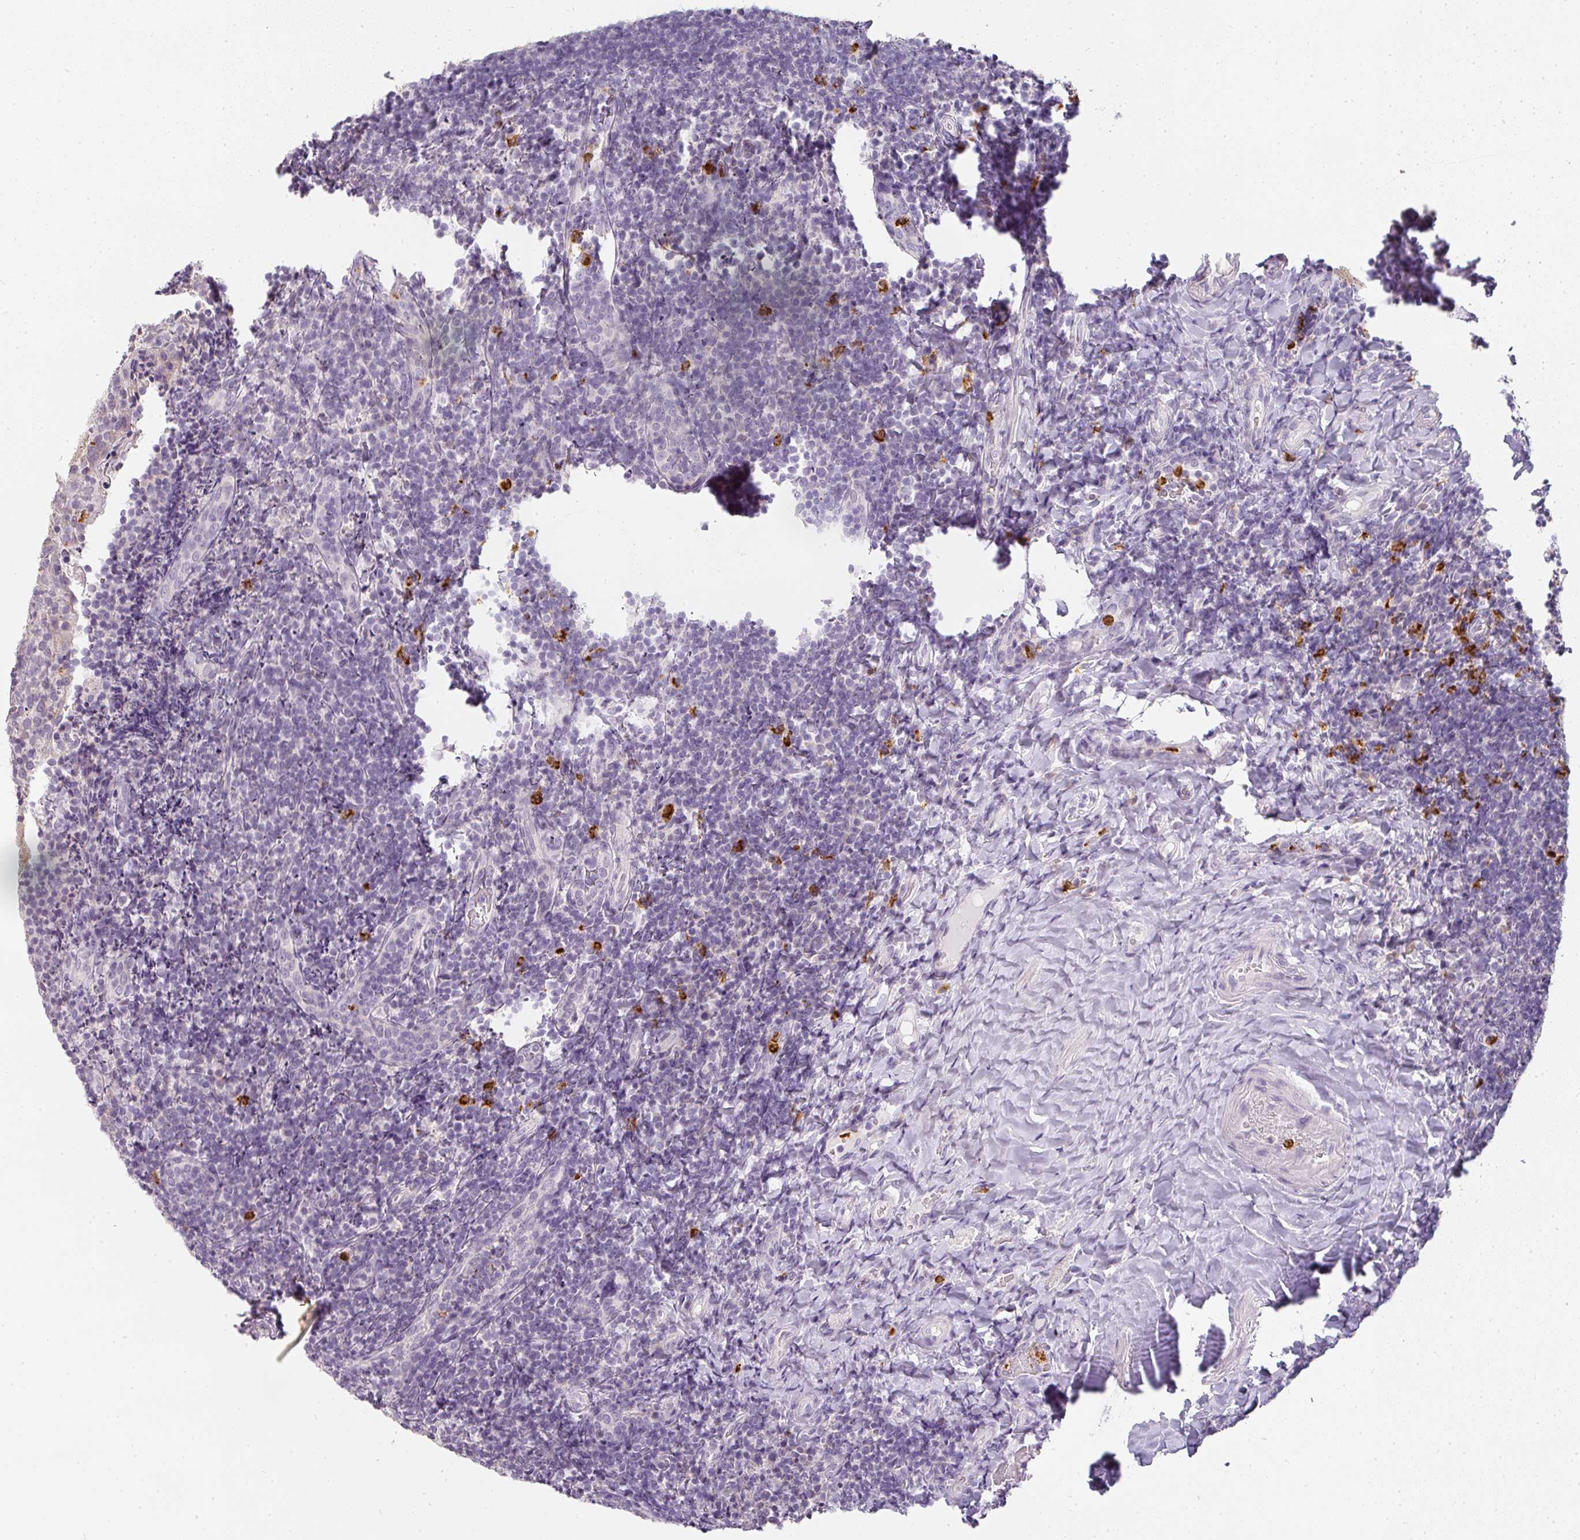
{"staining": {"intensity": "negative", "quantity": "none", "location": "none"}, "tissue": "tonsil", "cell_type": "Germinal center cells", "image_type": "normal", "snomed": [{"axis": "morphology", "description": "Normal tissue, NOS"}, {"axis": "topography", "description": "Tonsil"}], "caption": "This histopathology image is of unremarkable tonsil stained with IHC to label a protein in brown with the nuclei are counter-stained blue. There is no expression in germinal center cells. (Stains: DAB (3,3'-diaminobenzidine) IHC with hematoxylin counter stain, Microscopy: brightfield microscopy at high magnification).", "gene": "CAMP", "patient": {"sex": "female", "age": 10}}